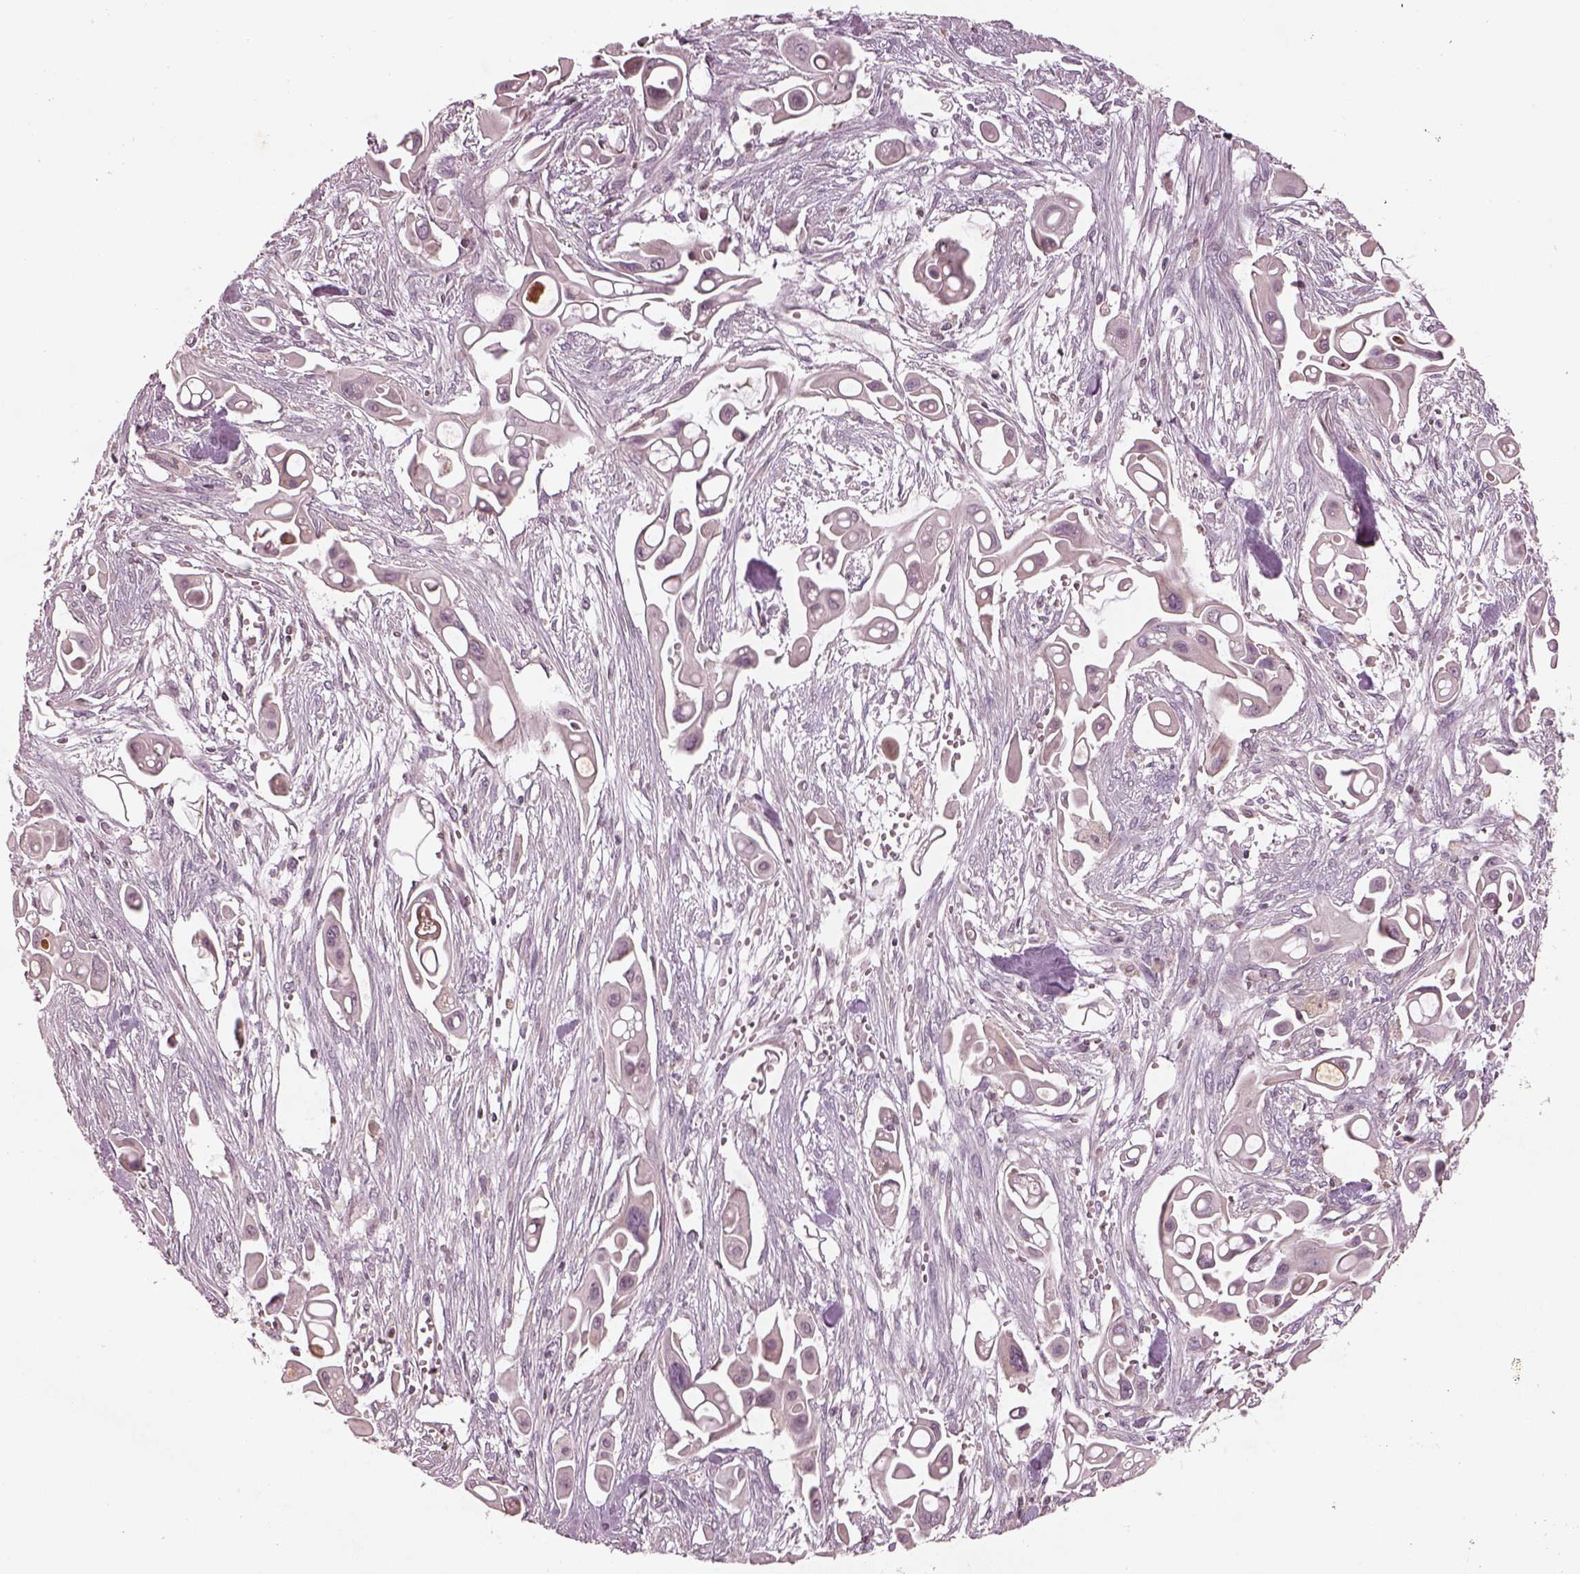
{"staining": {"intensity": "negative", "quantity": "none", "location": "none"}, "tissue": "pancreatic cancer", "cell_type": "Tumor cells", "image_type": "cancer", "snomed": [{"axis": "morphology", "description": "Adenocarcinoma, NOS"}, {"axis": "topography", "description": "Pancreas"}], "caption": "Pancreatic cancer (adenocarcinoma) was stained to show a protein in brown. There is no significant expression in tumor cells. (DAB IHC with hematoxylin counter stain).", "gene": "TLX3", "patient": {"sex": "male", "age": 50}}